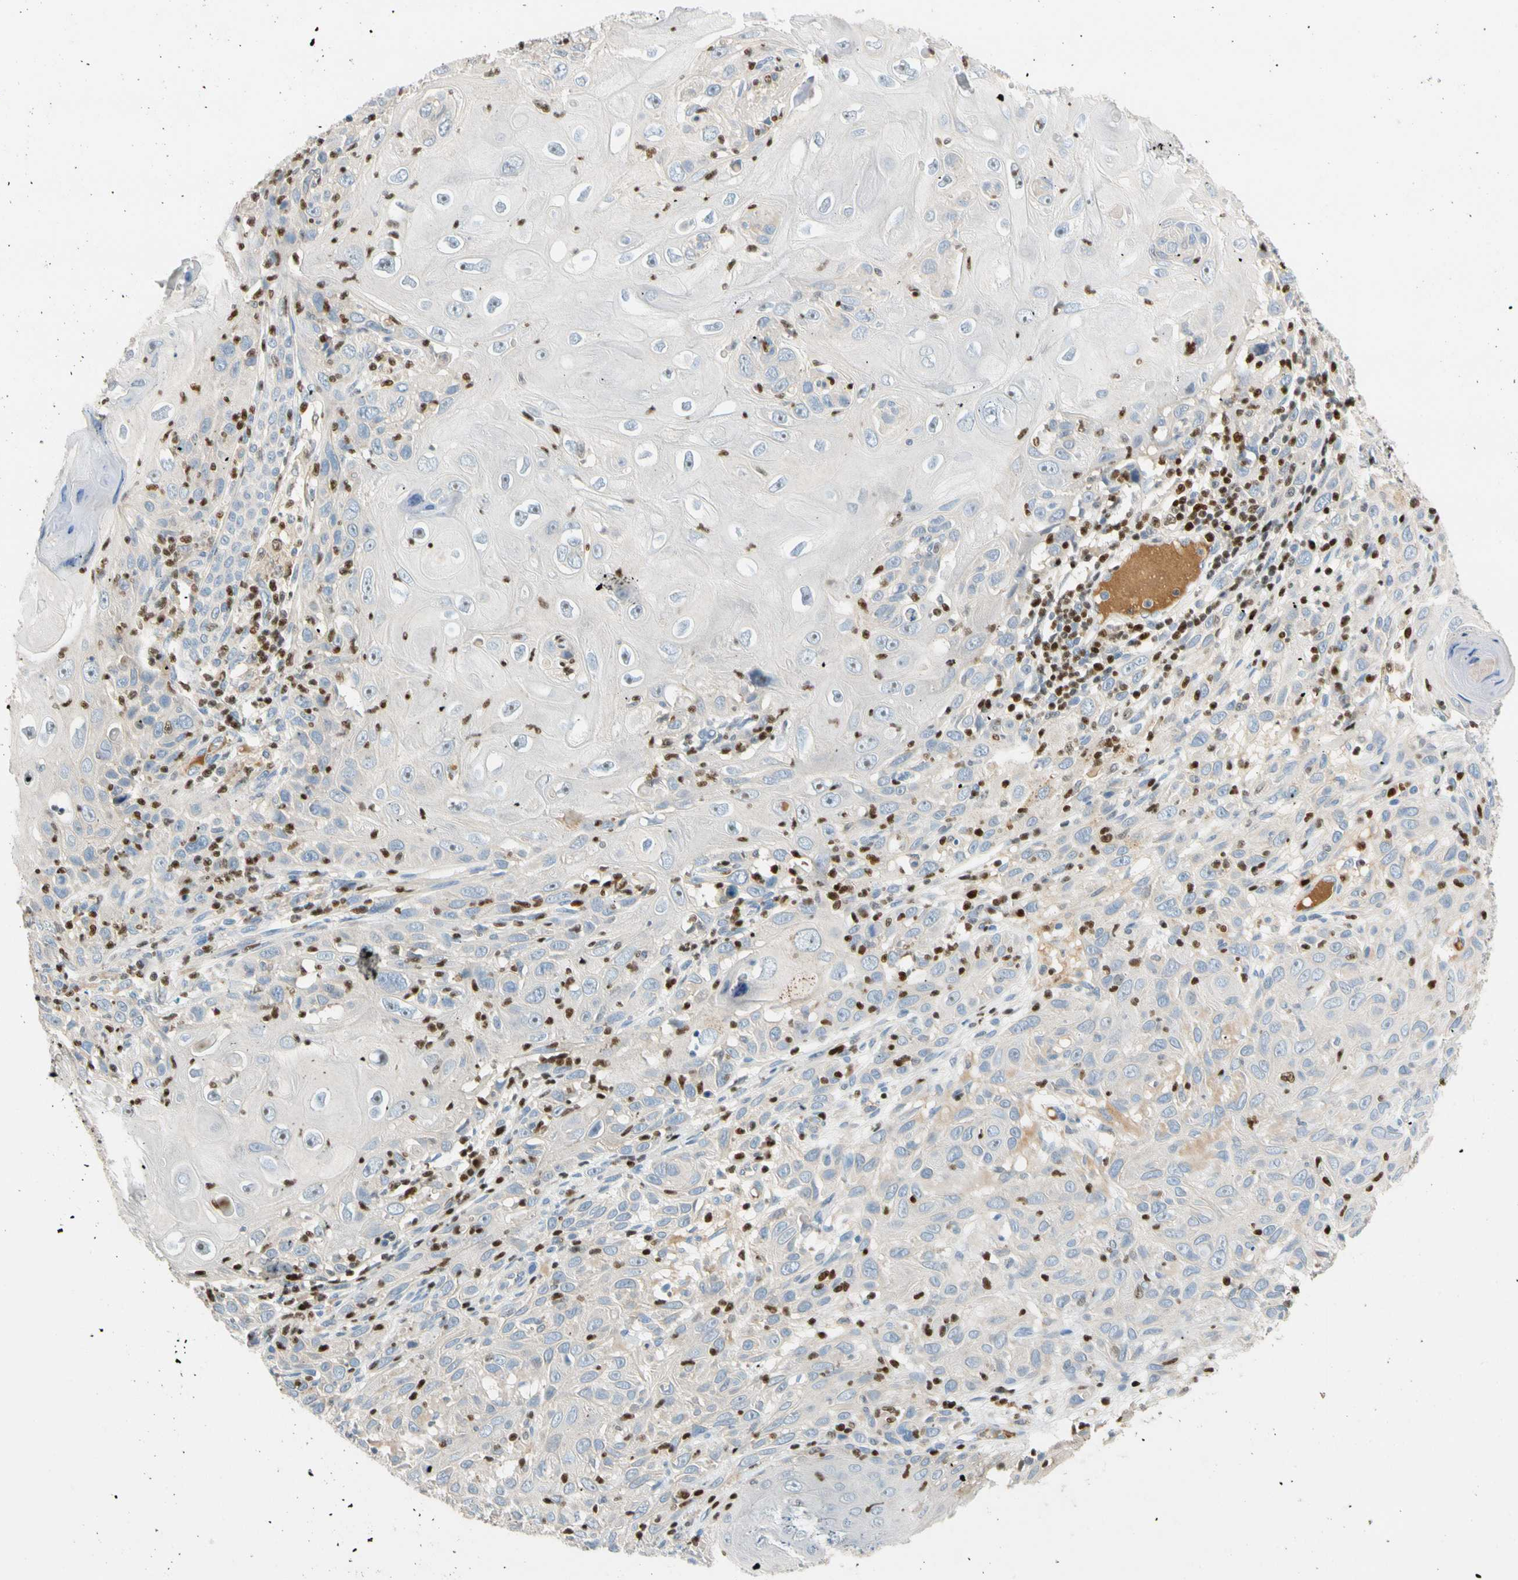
{"staining": {"intensity": "negative", "quantity": "none", "location": "none"}, "tissue": "skin cancer", "cell_type": "Tumor cells", "image_type": "cancer", "snomed": [{"axis": "morphology", "description": "Squamous cell carcinoma, NOS"}, {"axis": "topography", "description": "Skin"}], "caption": "Immunohistochemistry (IHC) of skin cancer (squamous cell carcinoma) displays no positivity in tumor cells.", "gene": "SP140", "patient": {"sex": "female", "age": 88}}